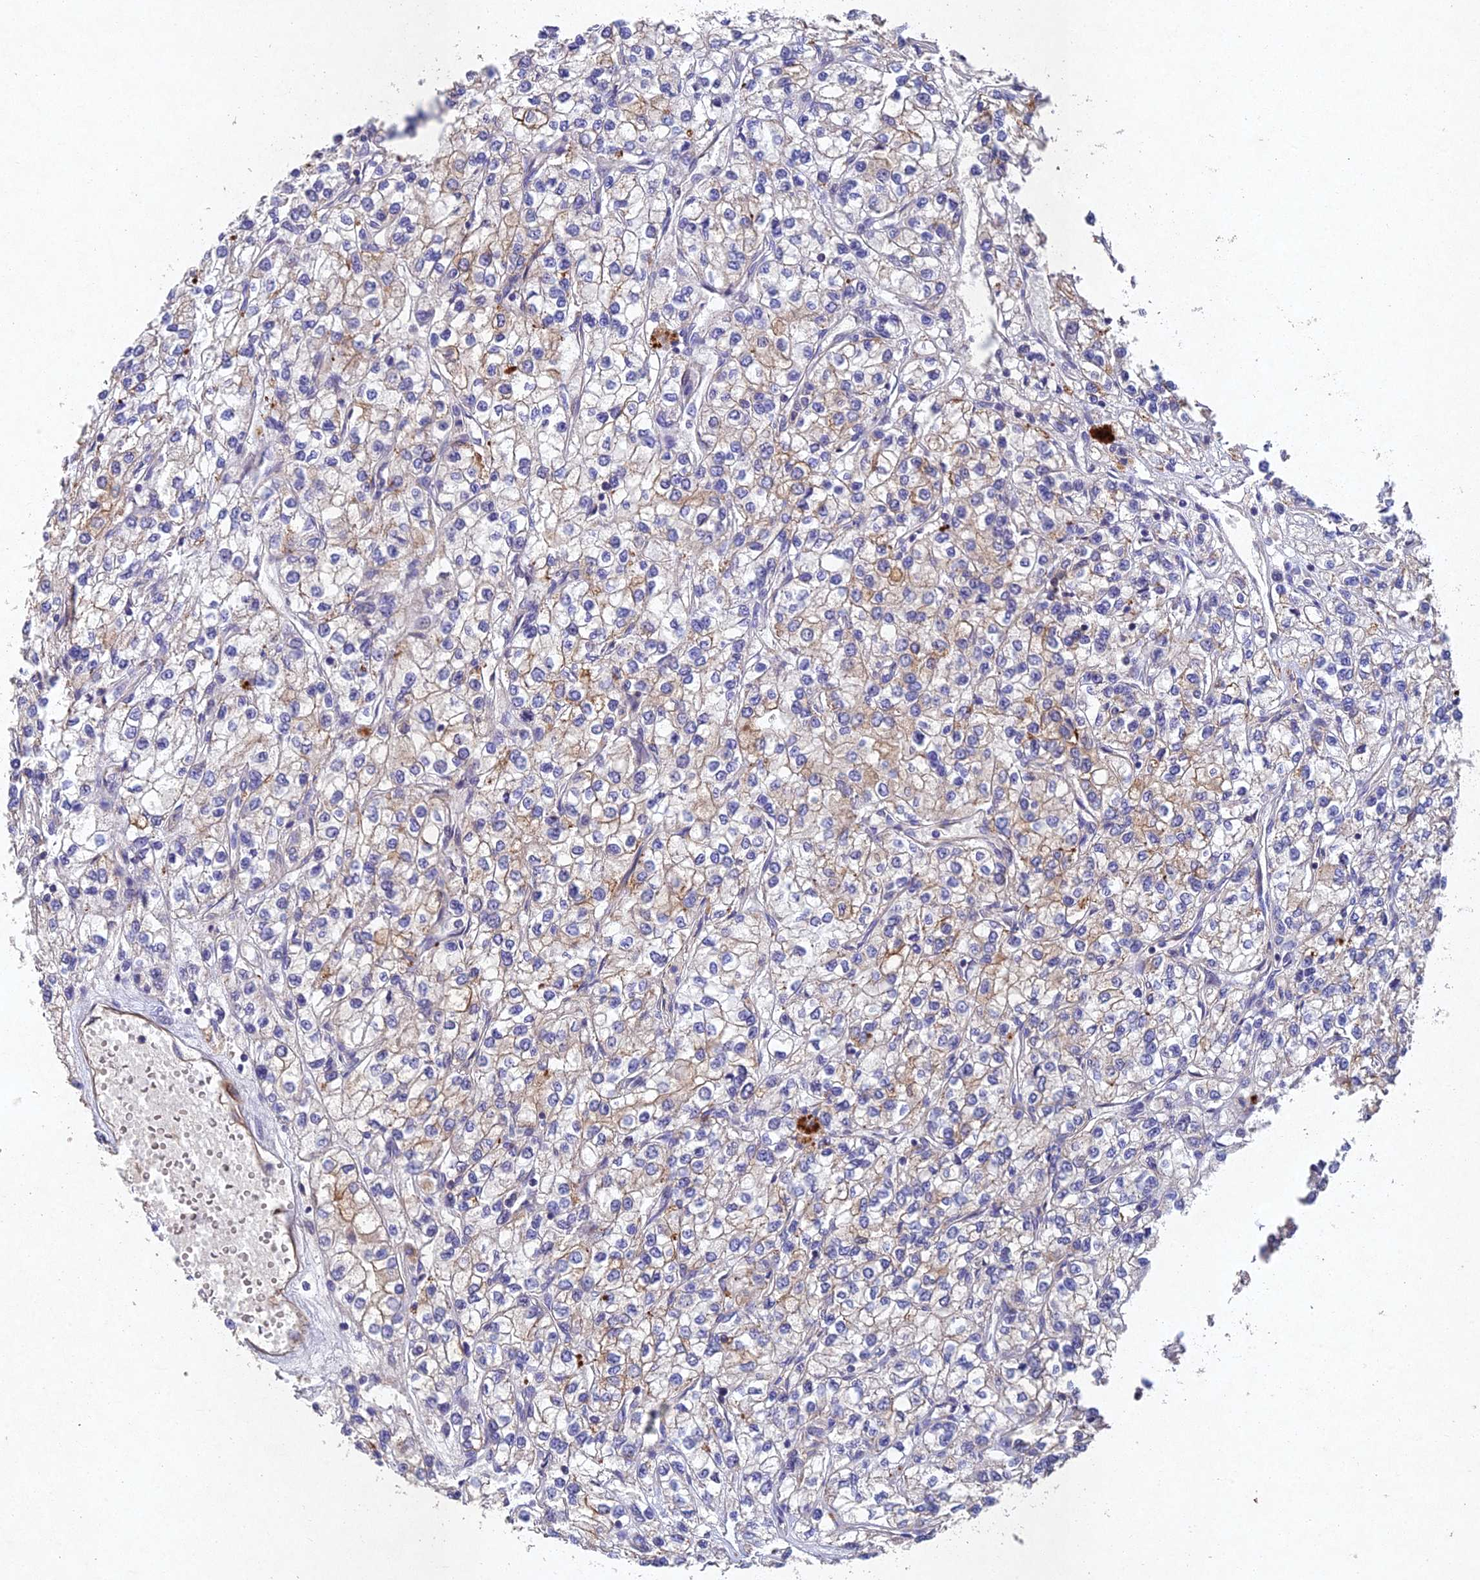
{"staining": {"intensity": "weak", "quantity": "25%-75%", "location": "cytoplasmic/membranous"}, "tissue": "renal cancer", "cell_type": "Tumor cells", "image_type": "cancer", "snomed": [{"axis": "morphology", "description": "Adenocarcinoma, NOS"}, {"axis": "topography", "description": "Kidney"}], "caption": "IHC image of neoplastic tissue: human renal cancer (adenocarcinoma) stained using immunohistochemistry reveals low levels of weak protein expression localized specifically in the cytoplasmic/membranous of tumor cells, appearing as a cytoplasmic/membranous brown color.", "gene": "NSMCE1", "patient": {"sex": "male", "age": 80}}